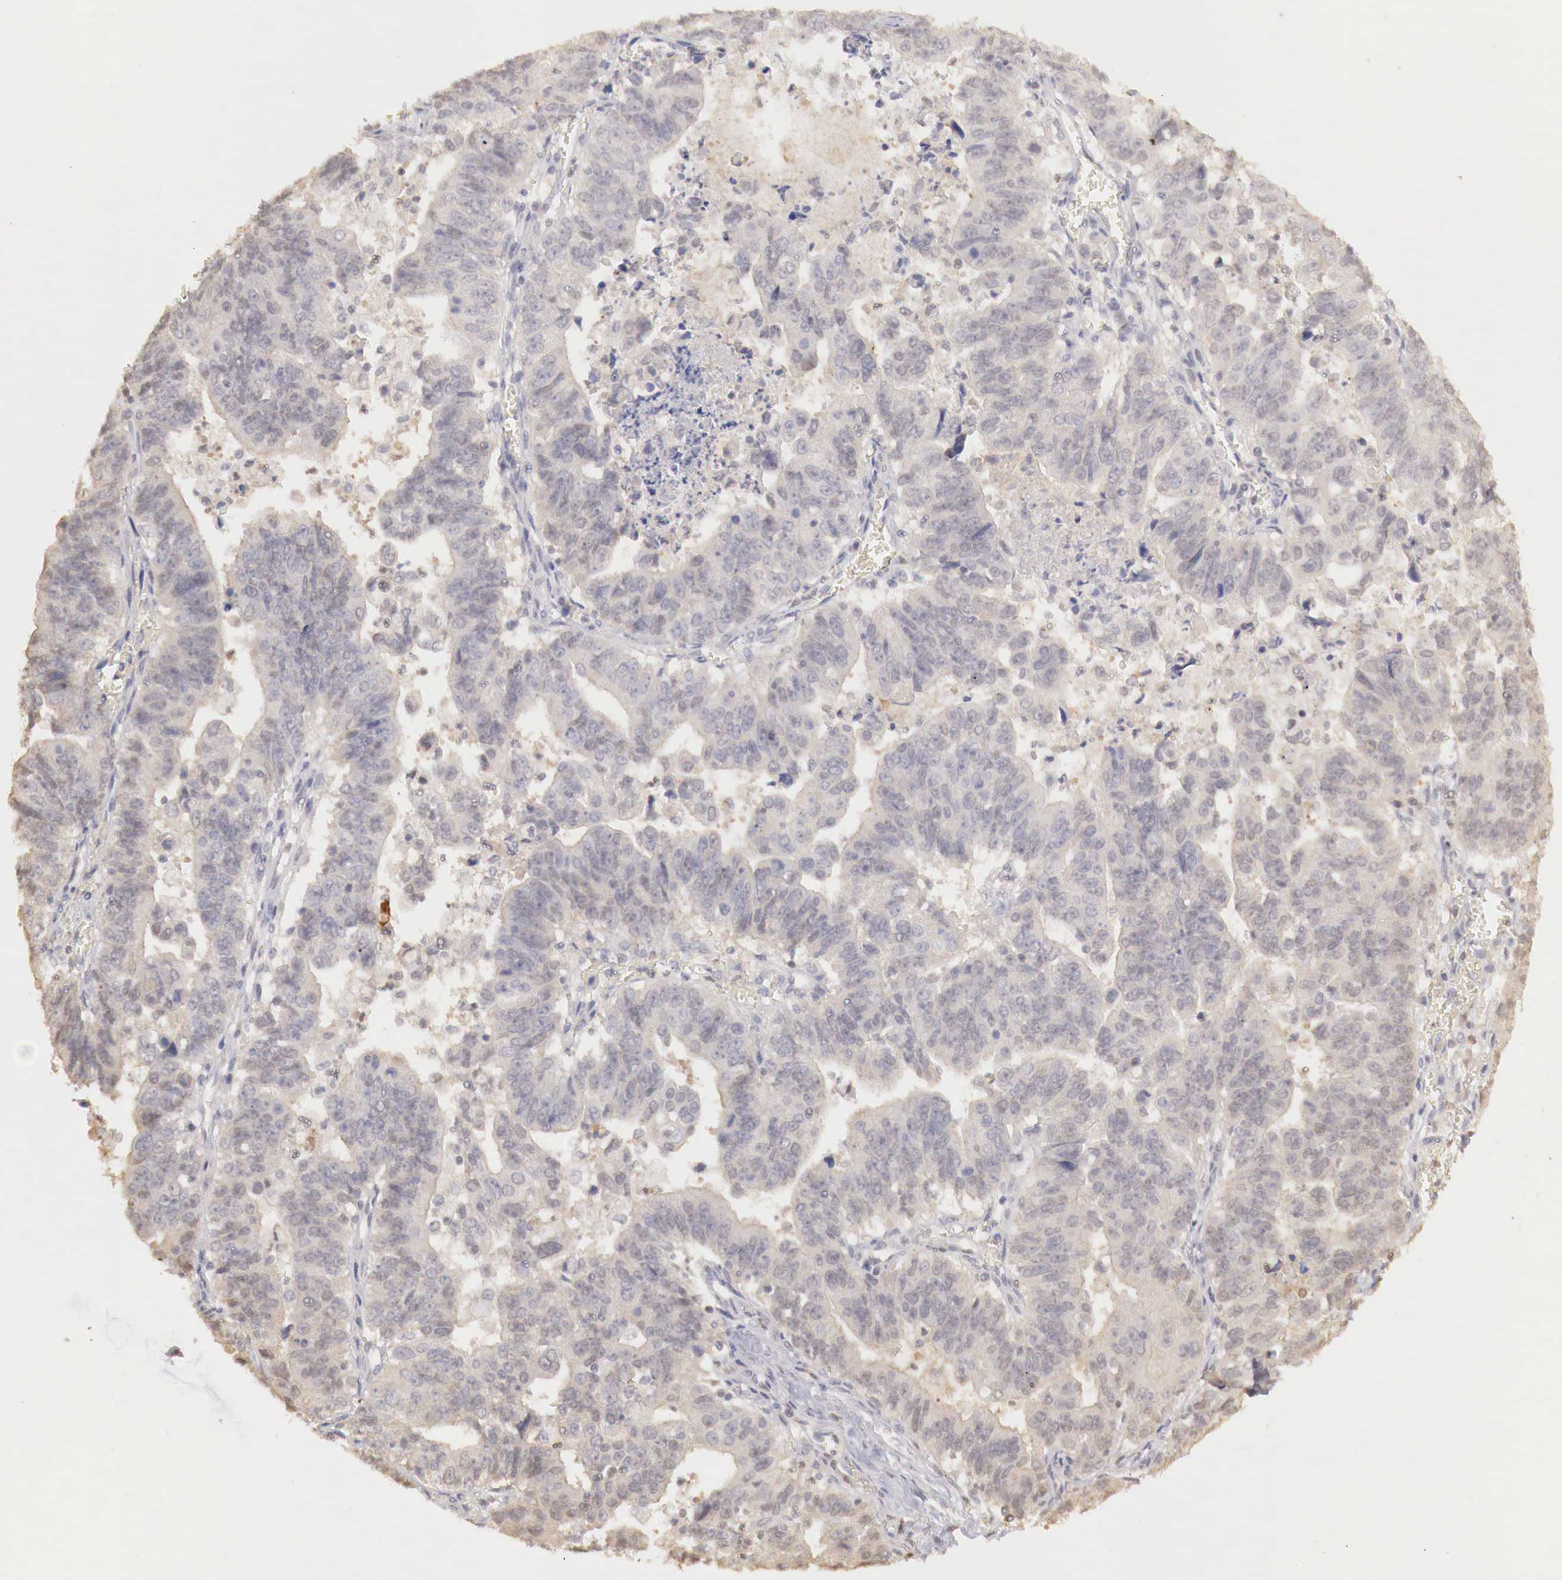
{"staining": {"intensity": "weak", "quantity": ">75%", "location": "cytoplasmic/membranous"}, "tissue": "stomach cancer", "cell_type": "Tumor cells", "image_type": "cancer", "snomed": [{"axis": "morphology", "description": "Adenocarcinoma, NOS"}, {"axis": "topography", "description": "Stomach, upper"}], "caption": "This micrograph shows immunohistochemistry staining of human stomach cancer (adenocarcinoma), with low weak cytoplasmic/membranous staining in approximately >75% of tumor cells.", "gene": "TBC1D9", "patient": {"sex": "female", "age": 50}}